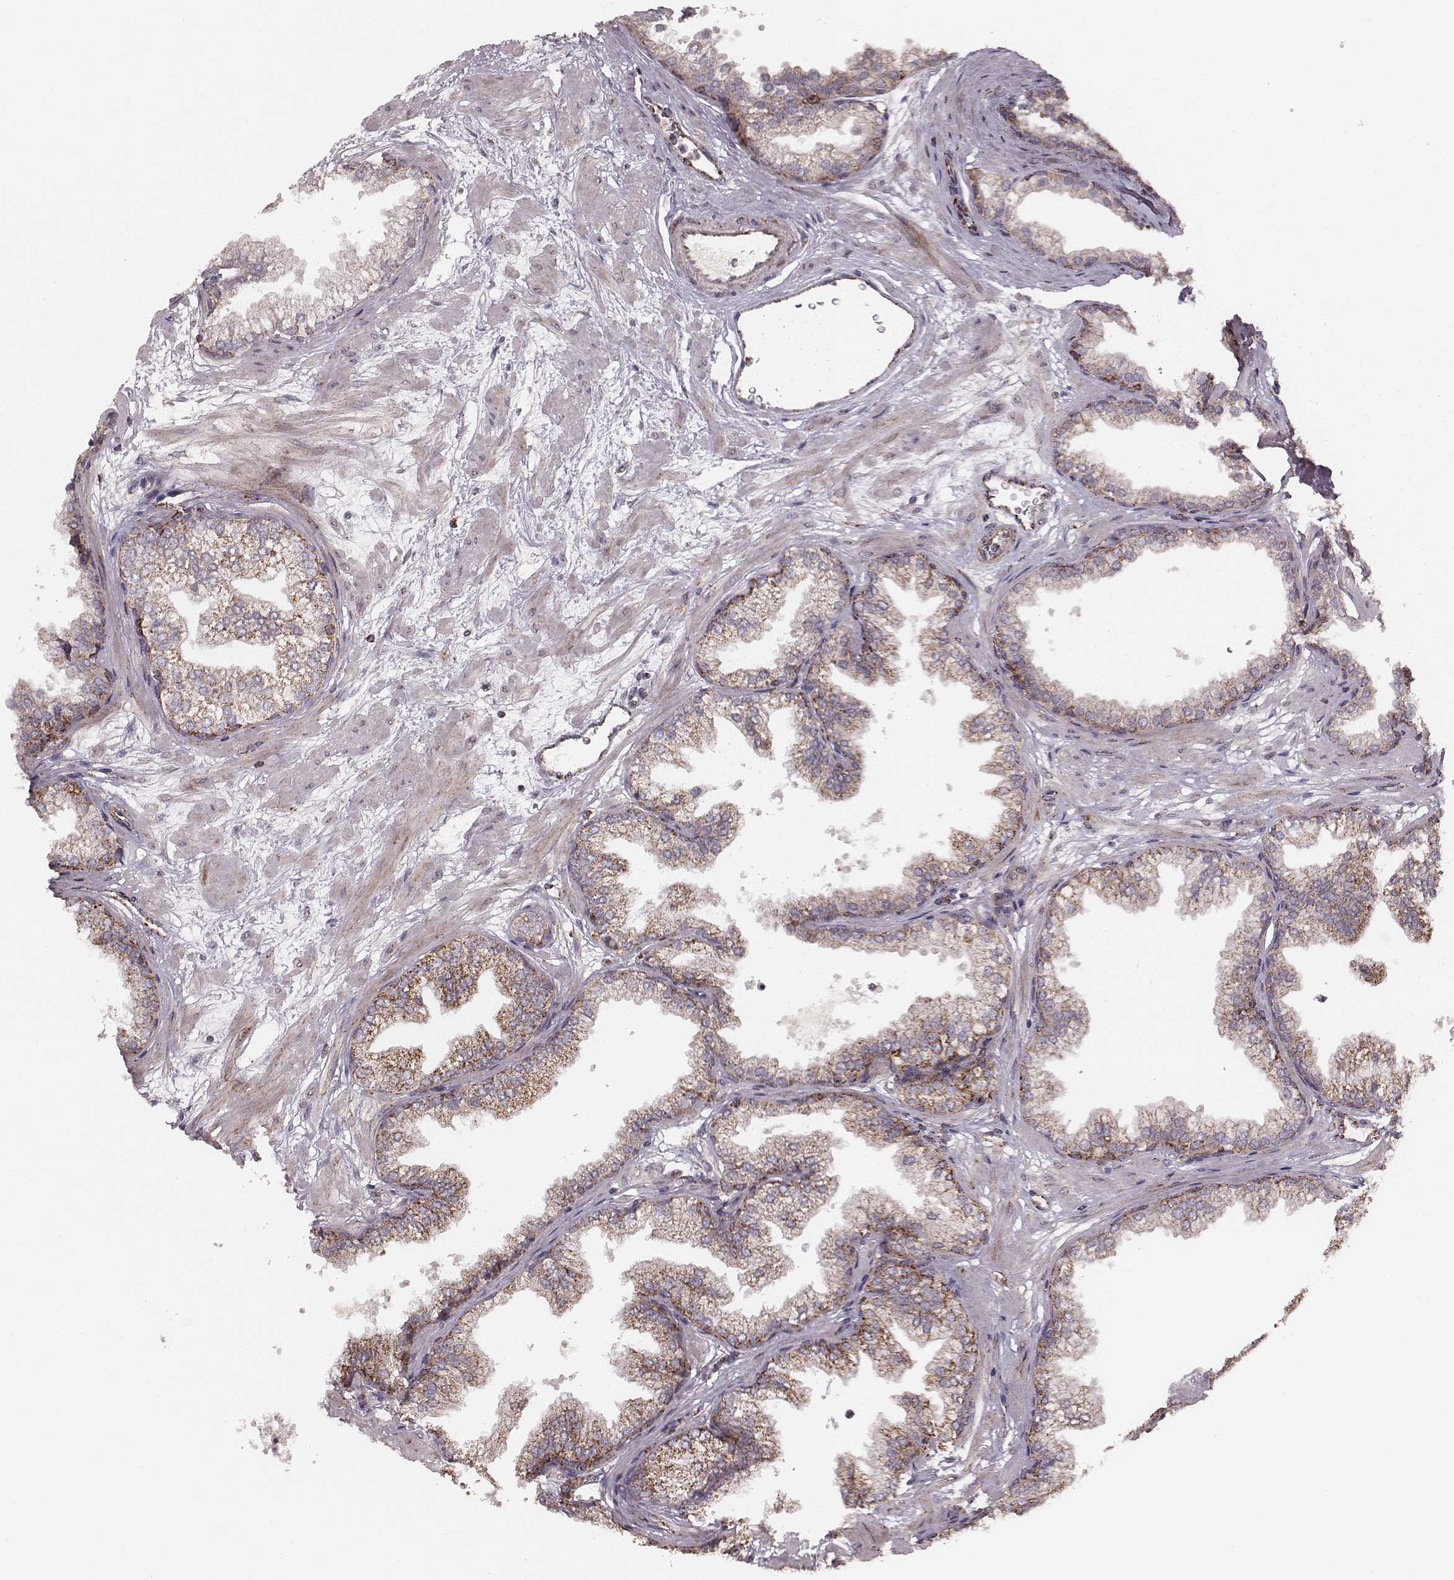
{"staining": {"intensity": "moderate", "quantity": ">75%", "location": "cytoplasmic/membranous"}, "tissue": "prostate", "cell_type": "Glandular cells", "image_type": "normal", "snomed": [{"axis": "morphology", "description": "Normal tissue, NOS"}, {"axis": "topography", "description": "Prostate"}], "caption": "Moderate cytoplasmic/membranous protein staining is present in about >75% of glandular cells in prostate.", "gene": "TUFM", "patient": {"sex": "male", "age": 37}}